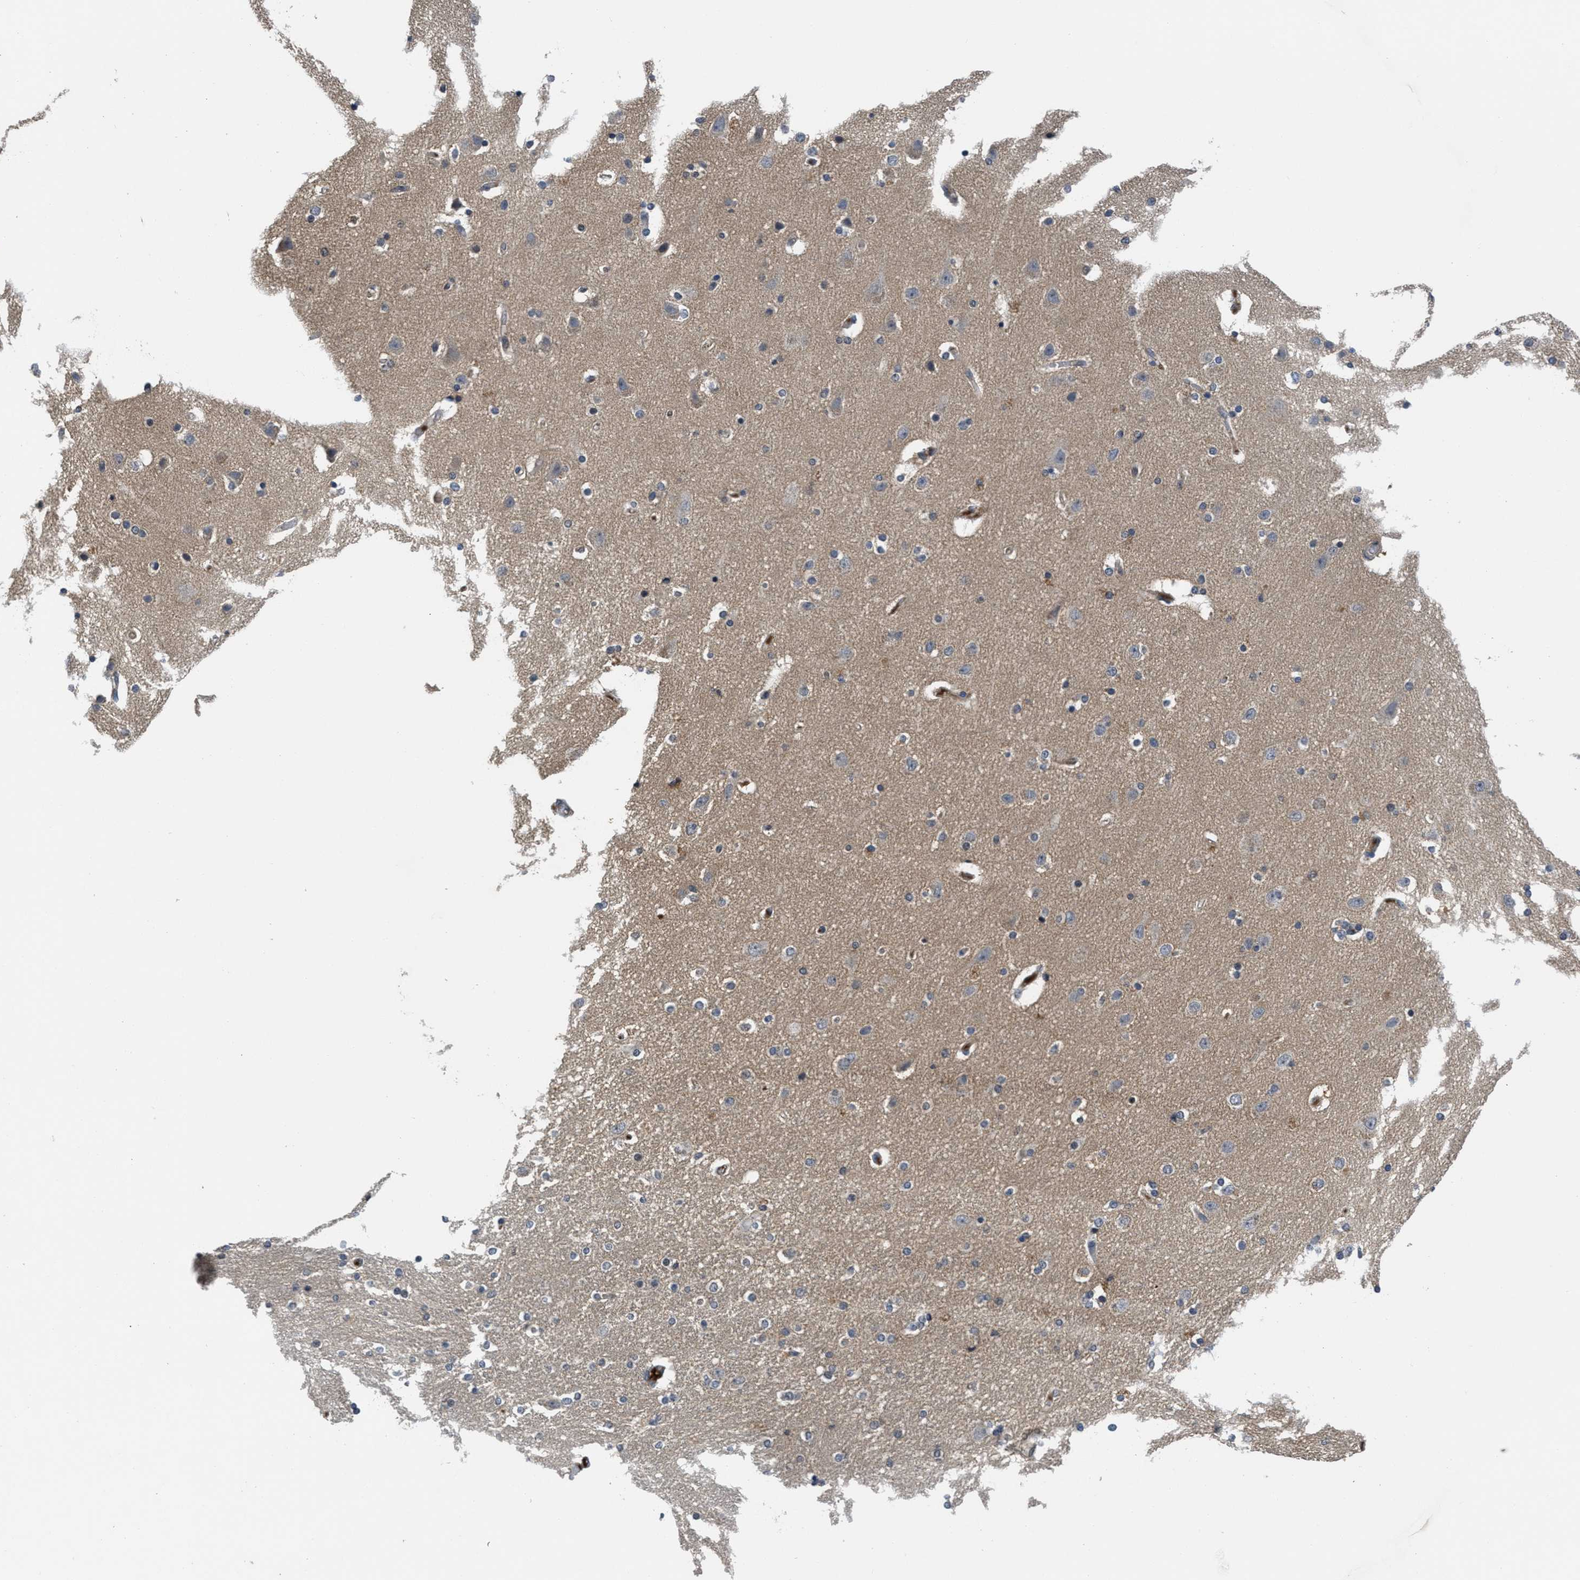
{"staining": {"intensity": "weak", "quantity": "25%-75%", "location": "cytoplasmic/membranous"}, "tissue": "caudate", "cell_type": "Glial cells", "image_type": "normal", "snomed": [{"axis": "morphology", "description": "Normal tissue, NOS"}, {"axis": "topography", "description": "Lateral ventricle wall"}], "caption": "Weak cytoplasmic/membranous expression is identified in about 25%-75% of glial cells in normal caudate.", "gene": "ANGPT1", "patient": {"sex": "female", "age": 54}}